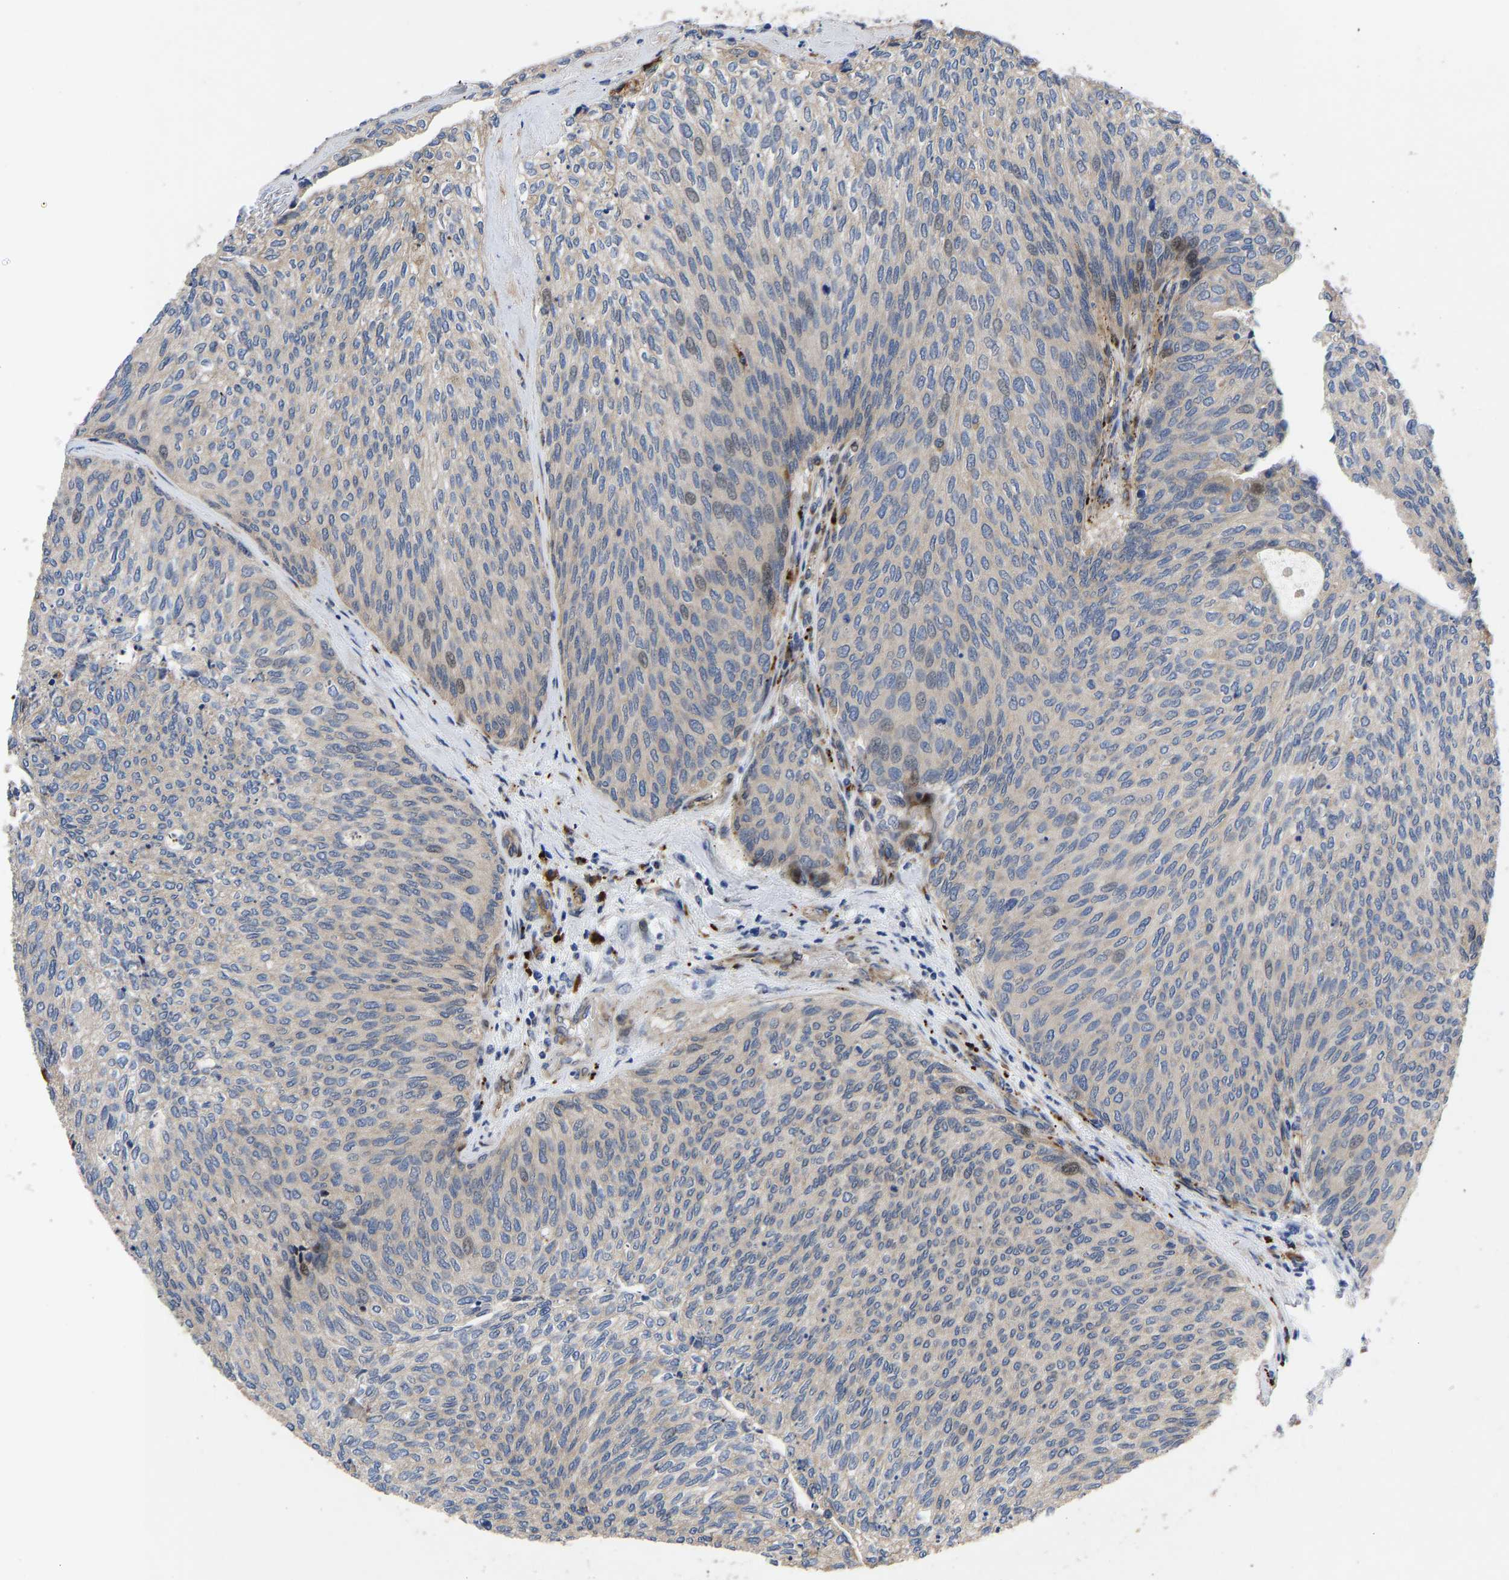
{"staining": {"intensity": "negative", "quantity": "none", "location": "none"}, "tissue": "urothelial cancer", "cell_type": "Tumor cells", "image_type": "cancer", "snomed": [{"axis": "morphology", "description": "Urothelial carcinoma, Low grade"}, {"axis": "topography", "description": "Urinary bladder"}], "caption": "Immunohistochemistry of human urothelial cancer reveals no staining in tumor cells. (DAB (3,3'-diaminobenzidine) immunohistochemistry (IHC) visualized using brightfield microscopy, high magnification).", "gene": "TMEM38B", "patient": {"sex": "female", "age": 79}}